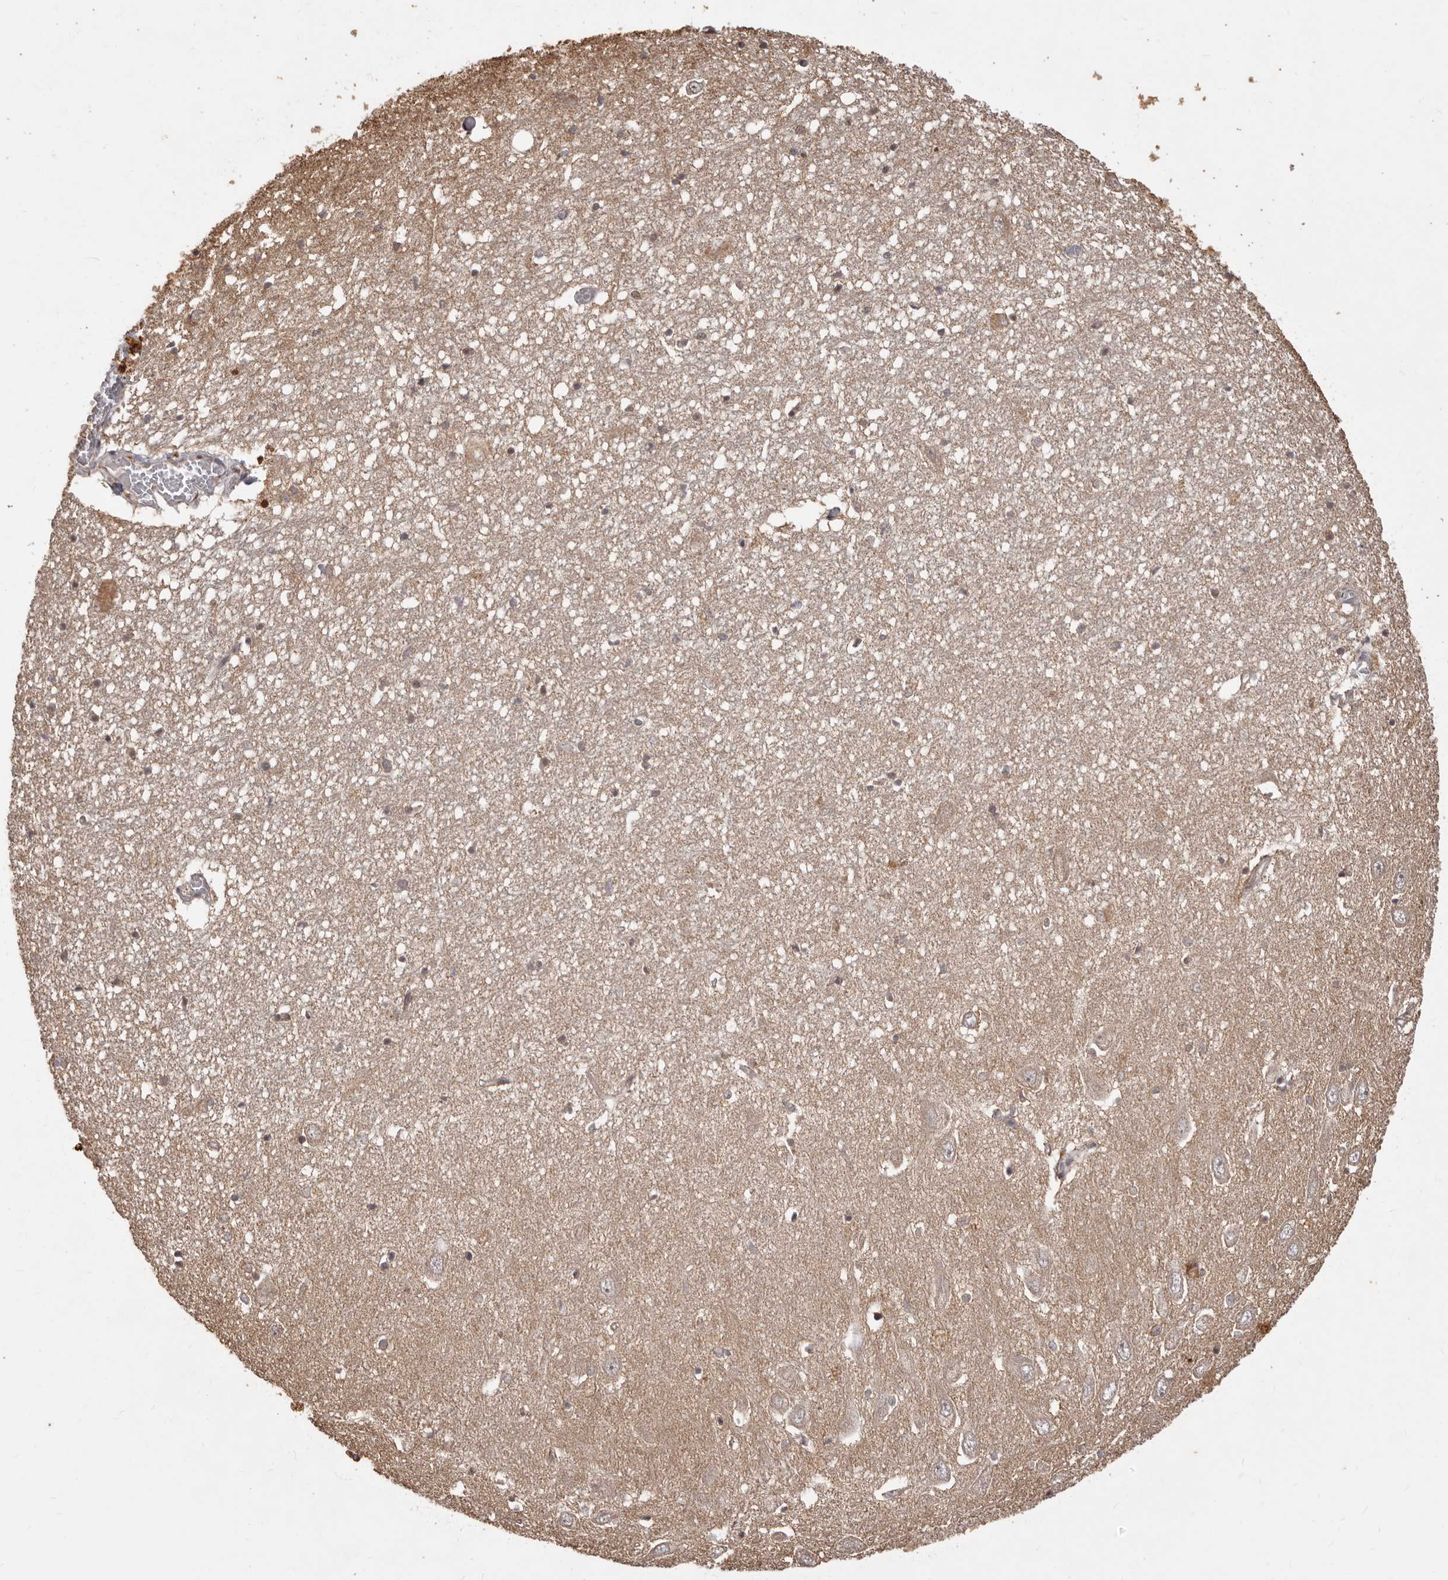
{"staining": {"intensity": "weak", "quantity": "<25%", "location": "cytoplasmic/membranous"}, "tissue": "hippocampus", "cell_type": "Glial cells", "image_type": "normal", "snomed": [{"axis": "morphology", "description": "Normal tissue, NOS"}, {"axis": "topography", "description": "Hippocampus"}], "caption": "There is no significant staining in glial cells of hippocampus. Brightfield microscopy of IHC stained with DAB (brown) and hematoxylin (blue), captured at high magnification.", "gene": "MTO1", "patient": {"sex": "female", "age": 64}}